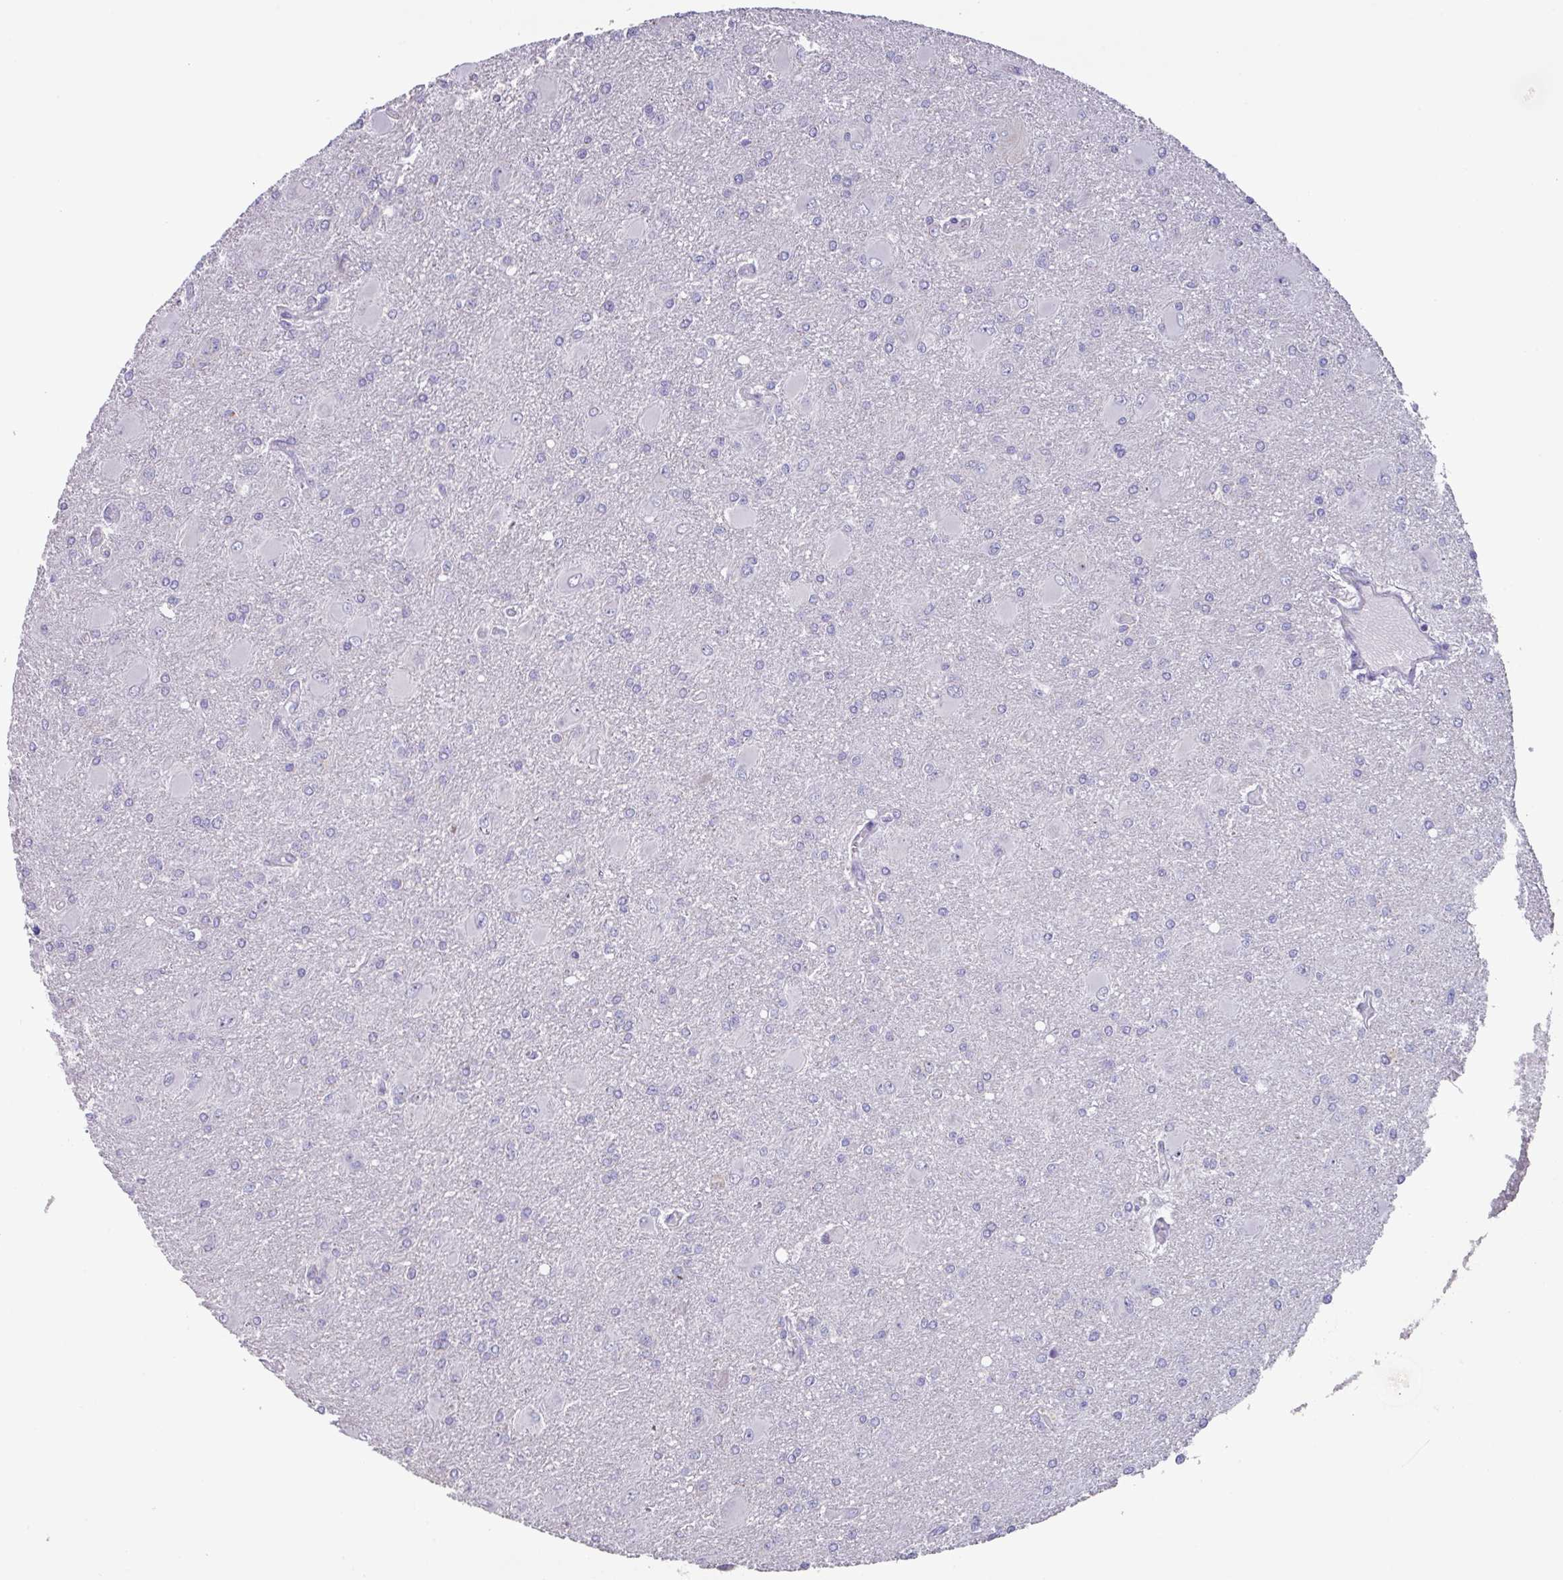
{"staining": {"intensity": "negative", "quantity": "none", "location": "none"}, "tissue": "glioma", "cell_type": "Tumor cells", "image_type": "cancer", "snomed": [{"axis": "morphology", "description": "Glioma, malignant, High grade"}, {"axis": "topography", "description": "Brain"}], "caption": "IHC photomicrograph of neoplastic tissue: malignant glioma (high-grade) stained with DAB (3,3'-diaminobenzidine) shows no significant protein positivity in tumor cells. (Immunohistochemistry (ihc), brightfield microscopy, high magnification).", "gene": "MT-ND4", "patient": {"sex": "male", "age": 67}}